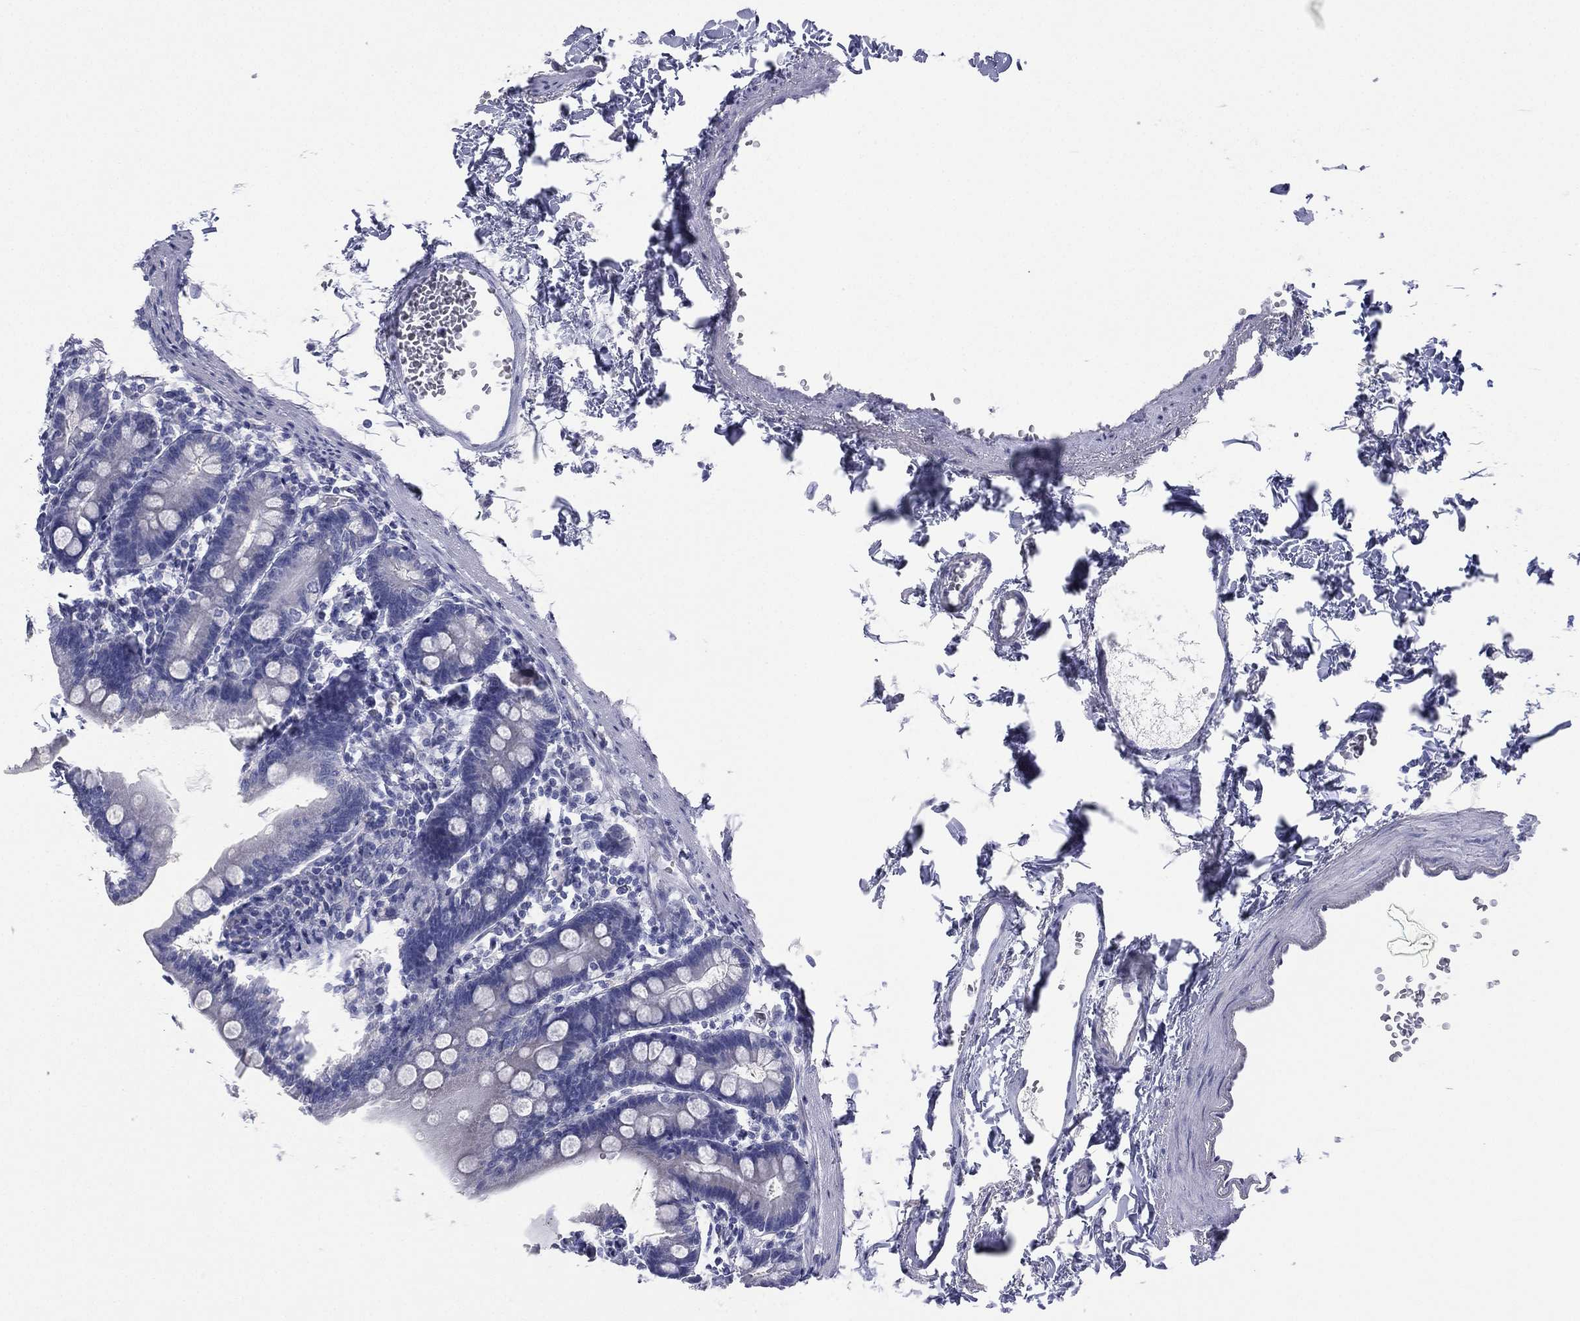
{"staining": {"intensity": "negative", "quantity": "none", "location": "none"}, "tissue": "duodenum", "cell_type": "Glandular cells", "image_type": "normal", "snomed": [{"axis": "morphology", "description": "Normal tissue, NOS"}, {"axis": "topography", "description": "Duodenum"}], "caption": "Immunohistochemistry photomicrograph of benign duodenum: duodenum stained with DAB (3,3'-diaminobenzidine) displays no significant protein expression in glandular cells. Nuclei are stained in blue.", "gene": "FCER2", "patient": {"sex": "female", "age": 67}}